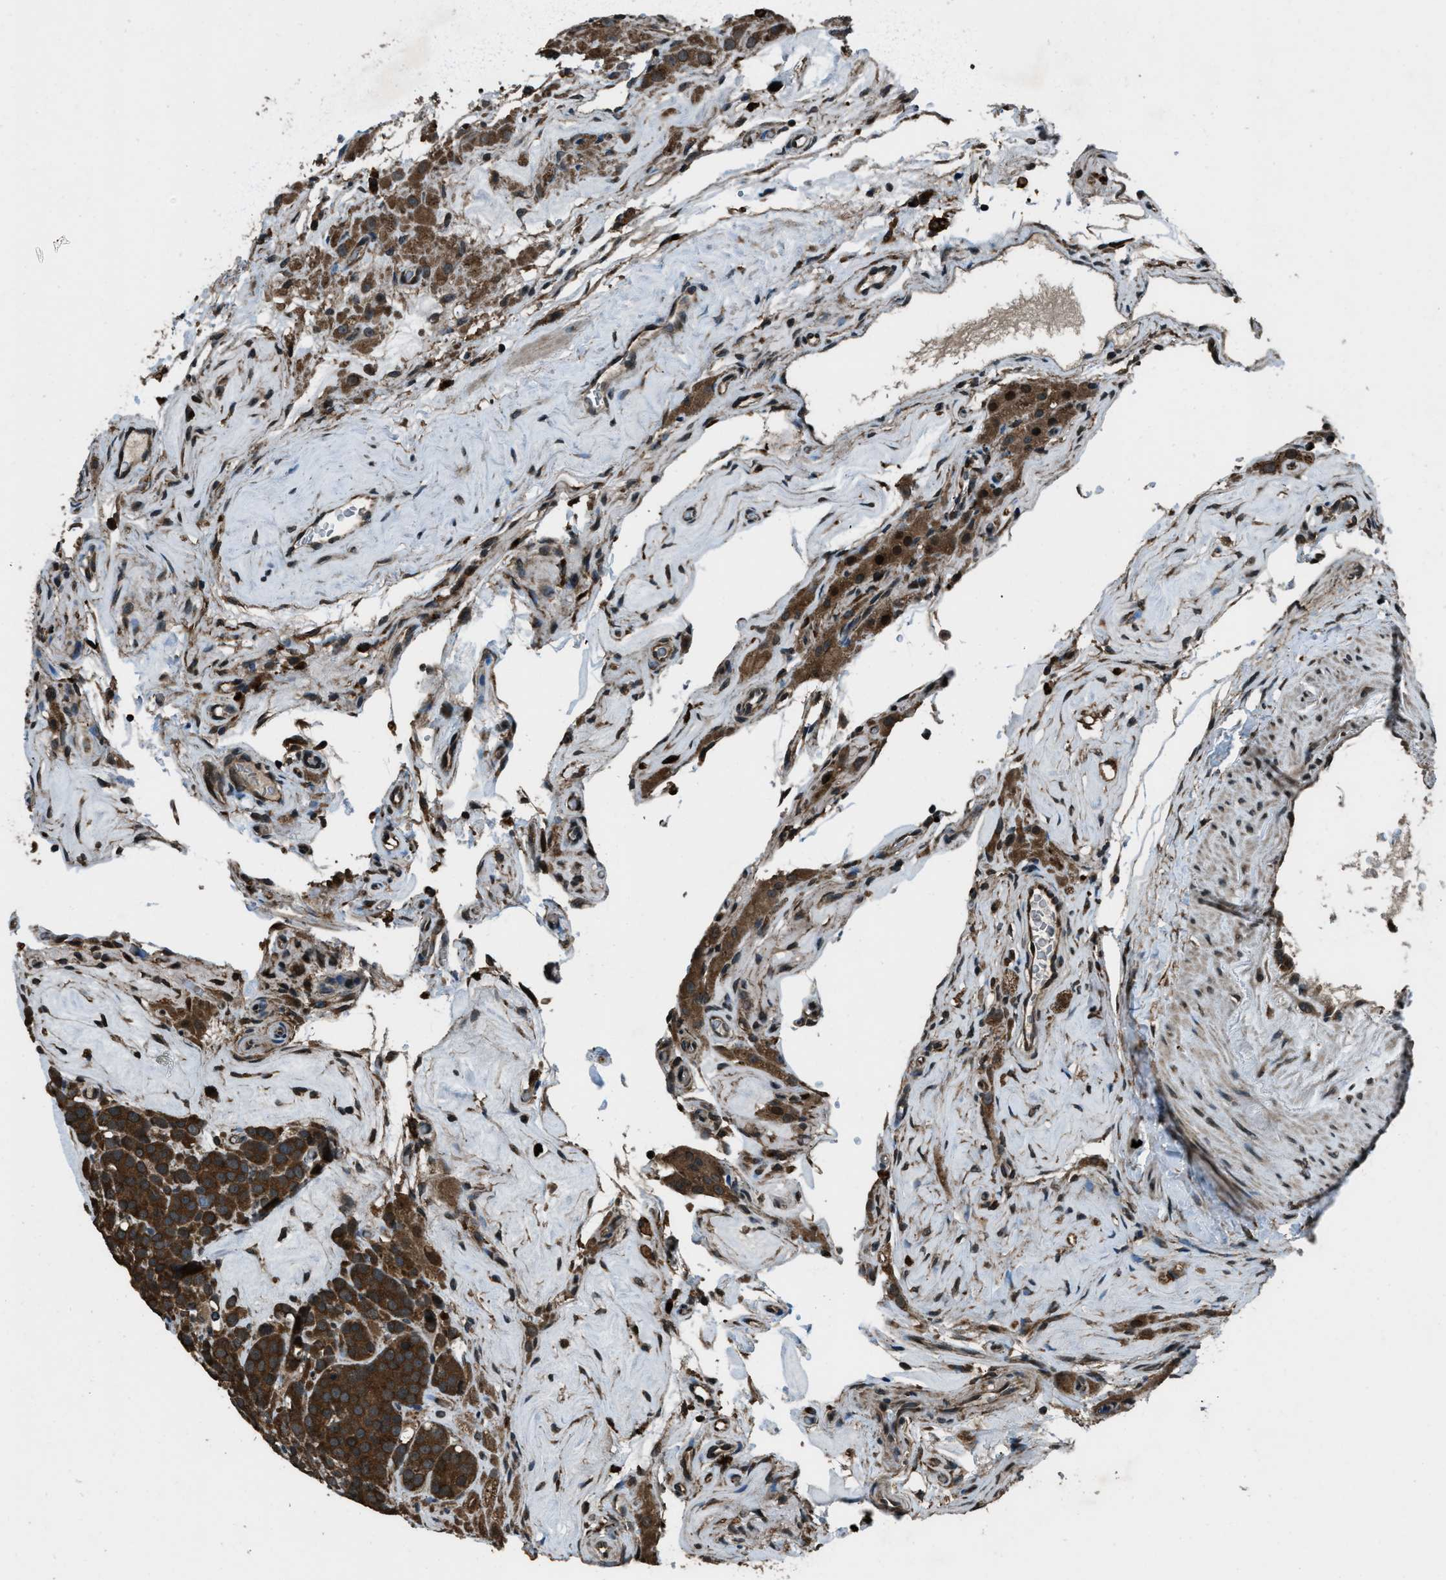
{"staining": {"intensity": "strong", "quantity": ">75%", "location": "cytoplasmic/membranous"}, "tissue": "testis cancer", "cell_type": "Tumor cells", "image_type": "cancer", "snomed": [{"axis": "morphology", "description": "Seminoma, NOS"}, {"axis": "topography", "description": "Testis"}], "caption": "High-power microscopy captured an immunohistochemistry micrograph of seminoma (testis), revealing strong cytoplasmic/membranous positivity in approximately >75% of tumor cells.", "gene": "TRIM4", "patient": {"sex": "male", "age": 71}}